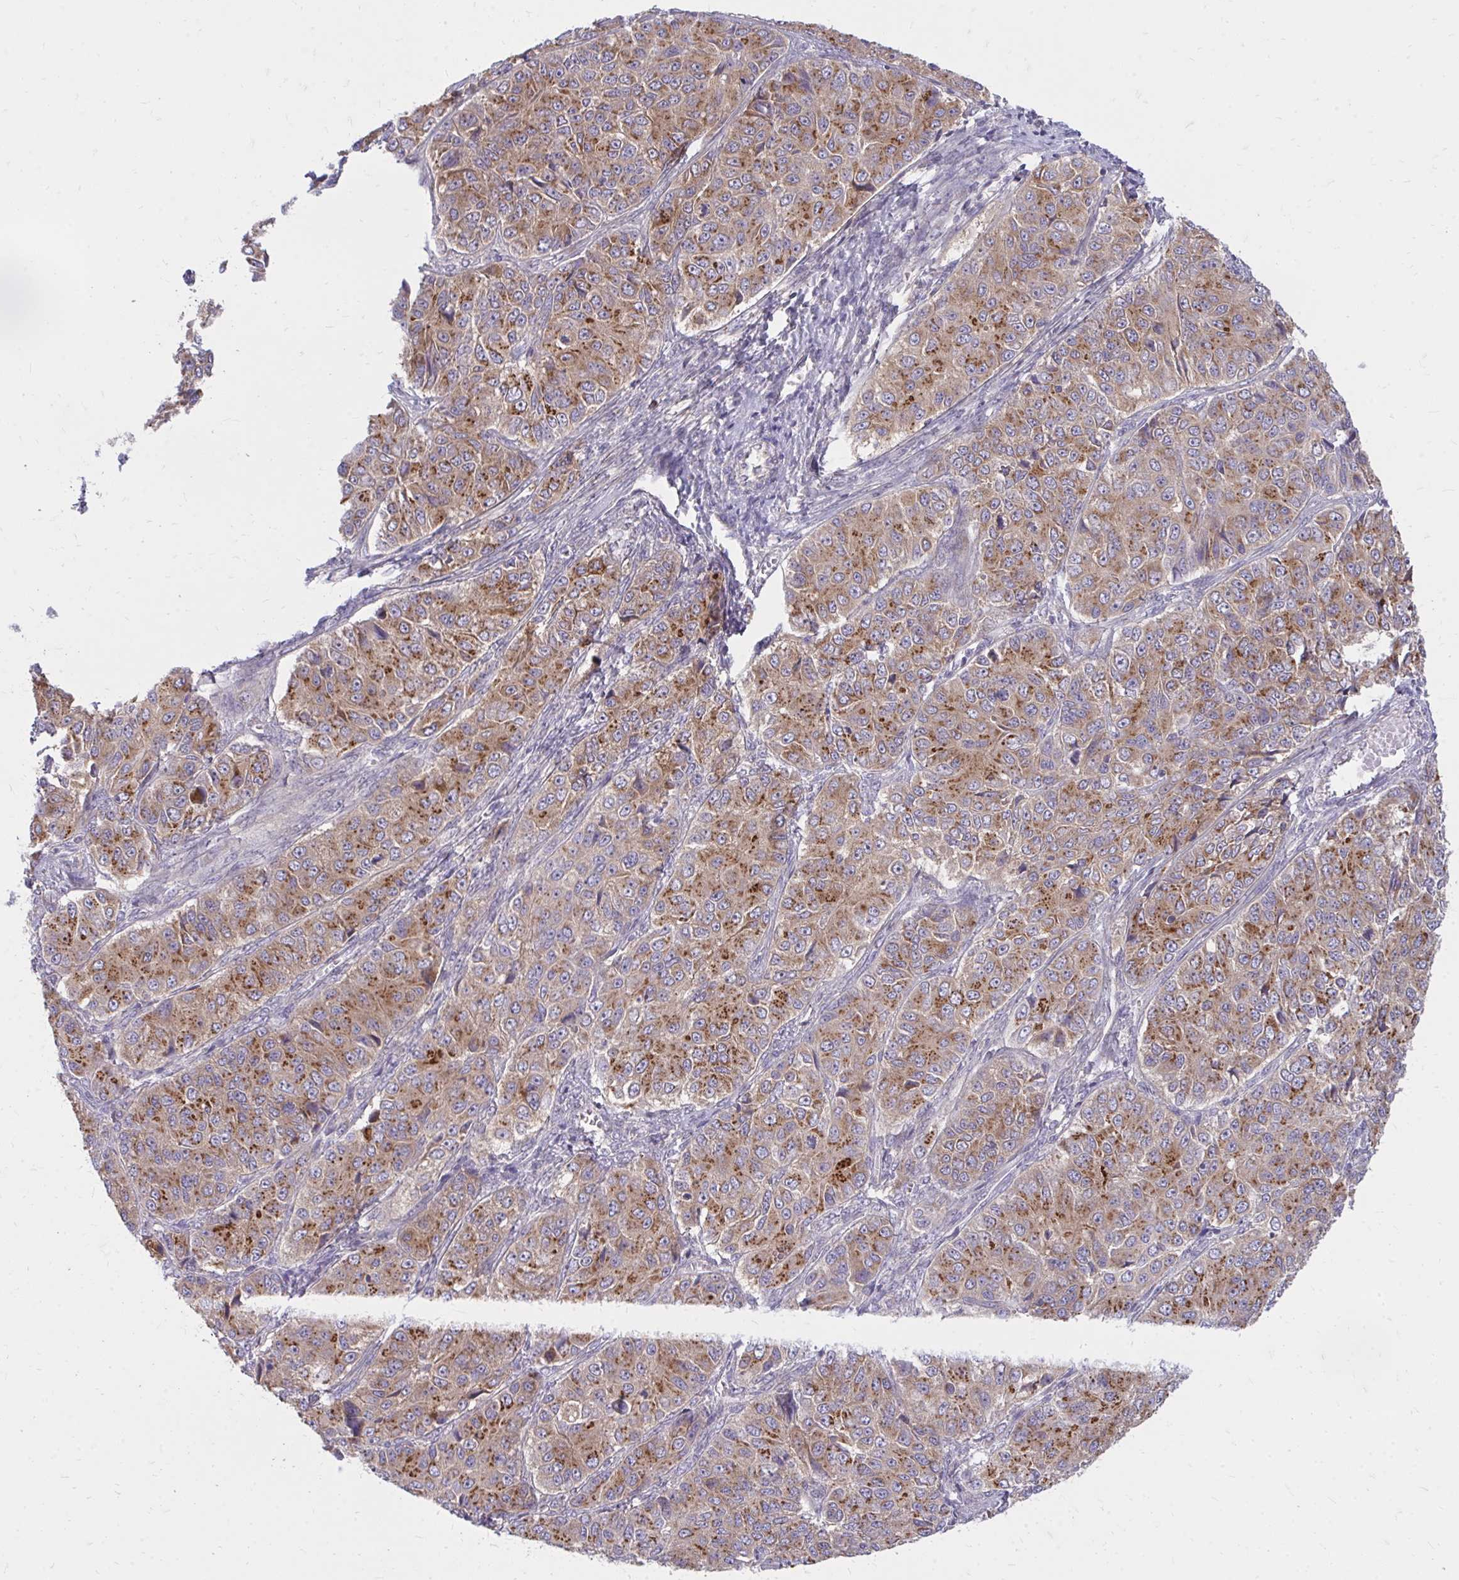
{"staining": {"intensity": "strong", "quantity": ">75%", "location": "cytoplasmic/membranous"}, "tissue": "ovarian cancer", "cell_type": "Tumor cells", "image_type": "cancer", "snomed": [{"axis": "morphology", "description": "Carcinoma, endometroid"}, {"axis": "topography", "description": "Ovary"}], "caption": "Tumor cells demonstrate strong cytoplasmic/membranous staining in approximately >75% of cells in ovarian cancer (endometroid carcinoma). (Brightfield microscopy of DAB IHC at high magnification).", "gene": "RAB6B", "patient": {"sex": "female", "age": 51}}